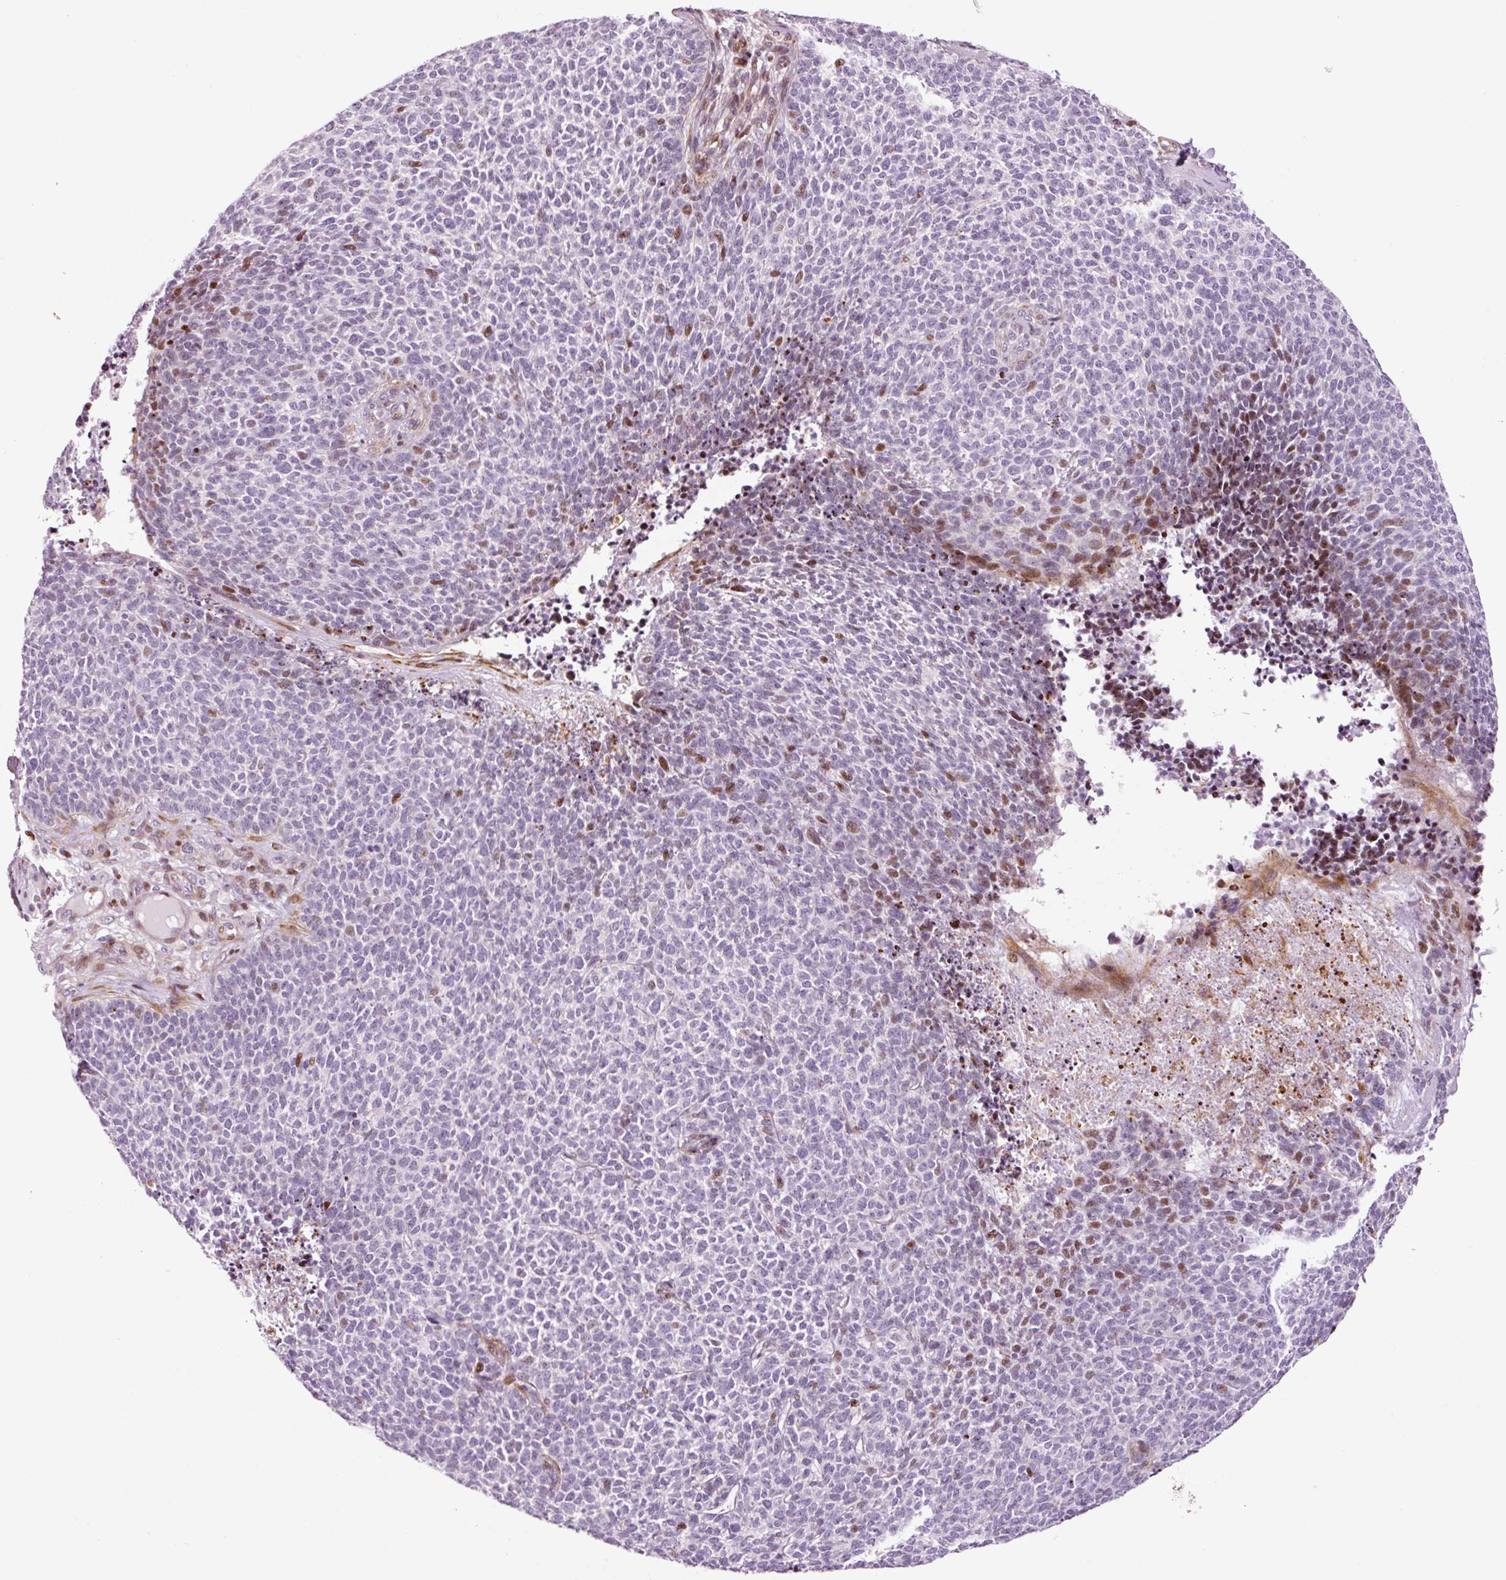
{"staining": {"intensity": "moderate", "quantity": "<25%", "location": "nuclear"}, "tissue": "skin cancer", "cell_type": "Tumor cells", "image_type": "cancer", "snomed": [{"axis": "morphology", "description": "Basal cell carcinoma"}, {"axis": "topography", "description": "Skin"}], "caption": "Skin cancer (basal cell carcinoma) tissue demonstrates moderate nuclear staining in about <25% of tumor cells", "gene": "ANKRD20A1", "patient": {"sex": "female", "age": 84}}